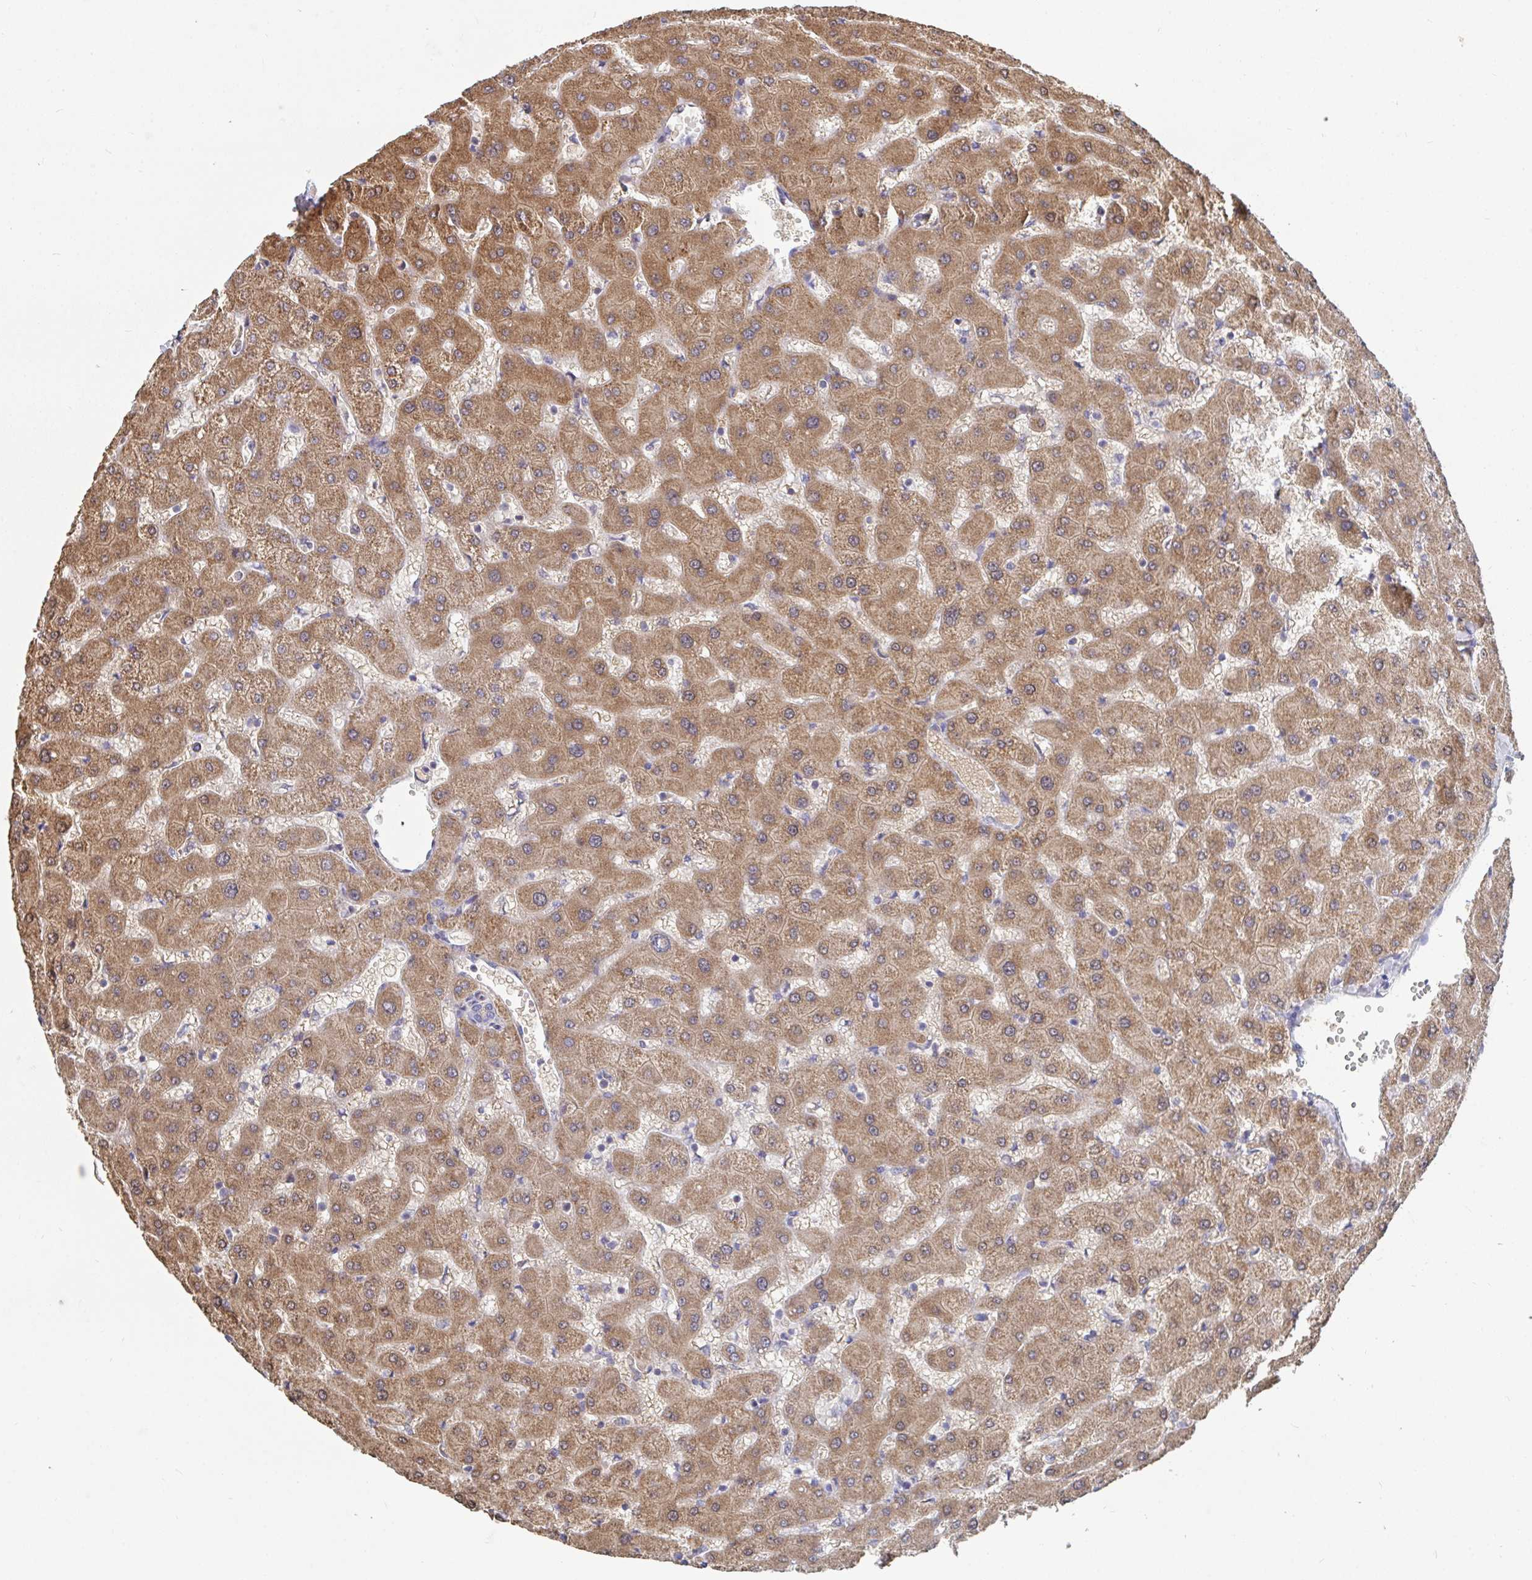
{"staining": {"intensity": "negative", "quantity": "none", "location": "none"}, "tissue": "liver", "cell_type": "Cholangiocytes", "image_type": "normal", "snomed": [{"axis": "morphology", "description": "Normal tissue, NOS"}, {"axis": "topography", "description": "Liver"}], "caption": "Histopathology image shows no protein positivity in cholangiocytes of normal liver. (Brightfield microscopy of DAB IHC at high magnification).", "gene": "EIF1AD", "patient": {"sex": "female", "age": 63}}